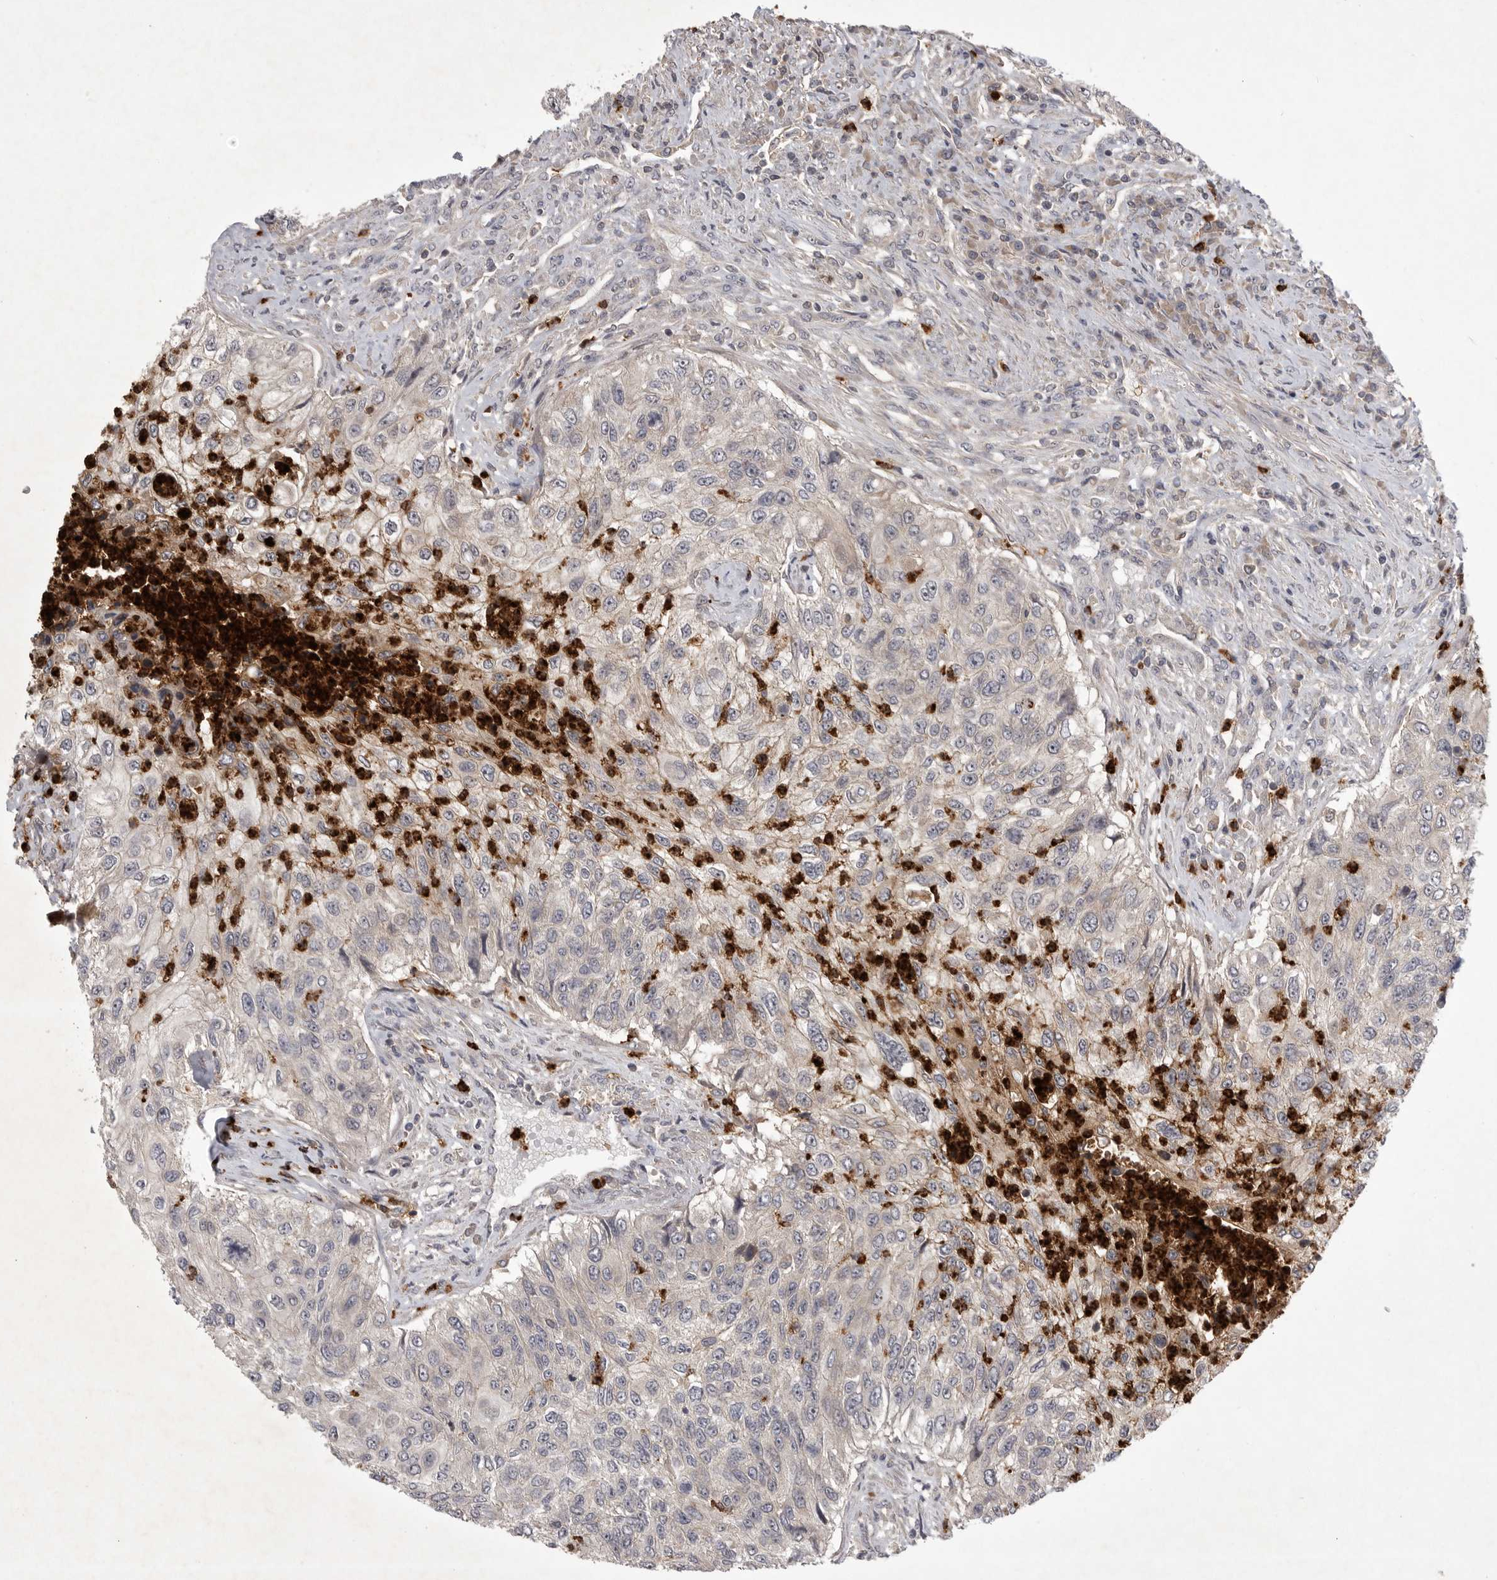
{"staining": {"intensity": "negative", "quantity": "none", "location": "none"}, "tissue": "urothelial cancer", "cell_type": "Tumor cells", "image_type": "cancer", "snomed": [{"axis": "morphology", "description": "Urothelial carcinoma, High grade"}, {"axis": "topography", "description": "Urinary bladder"}], "caption": "The image displays no significant positivity in tumor cells of urothelial cancer.", "gene": "UBE3D", "patient": {"sex": "female", "age": 60}}